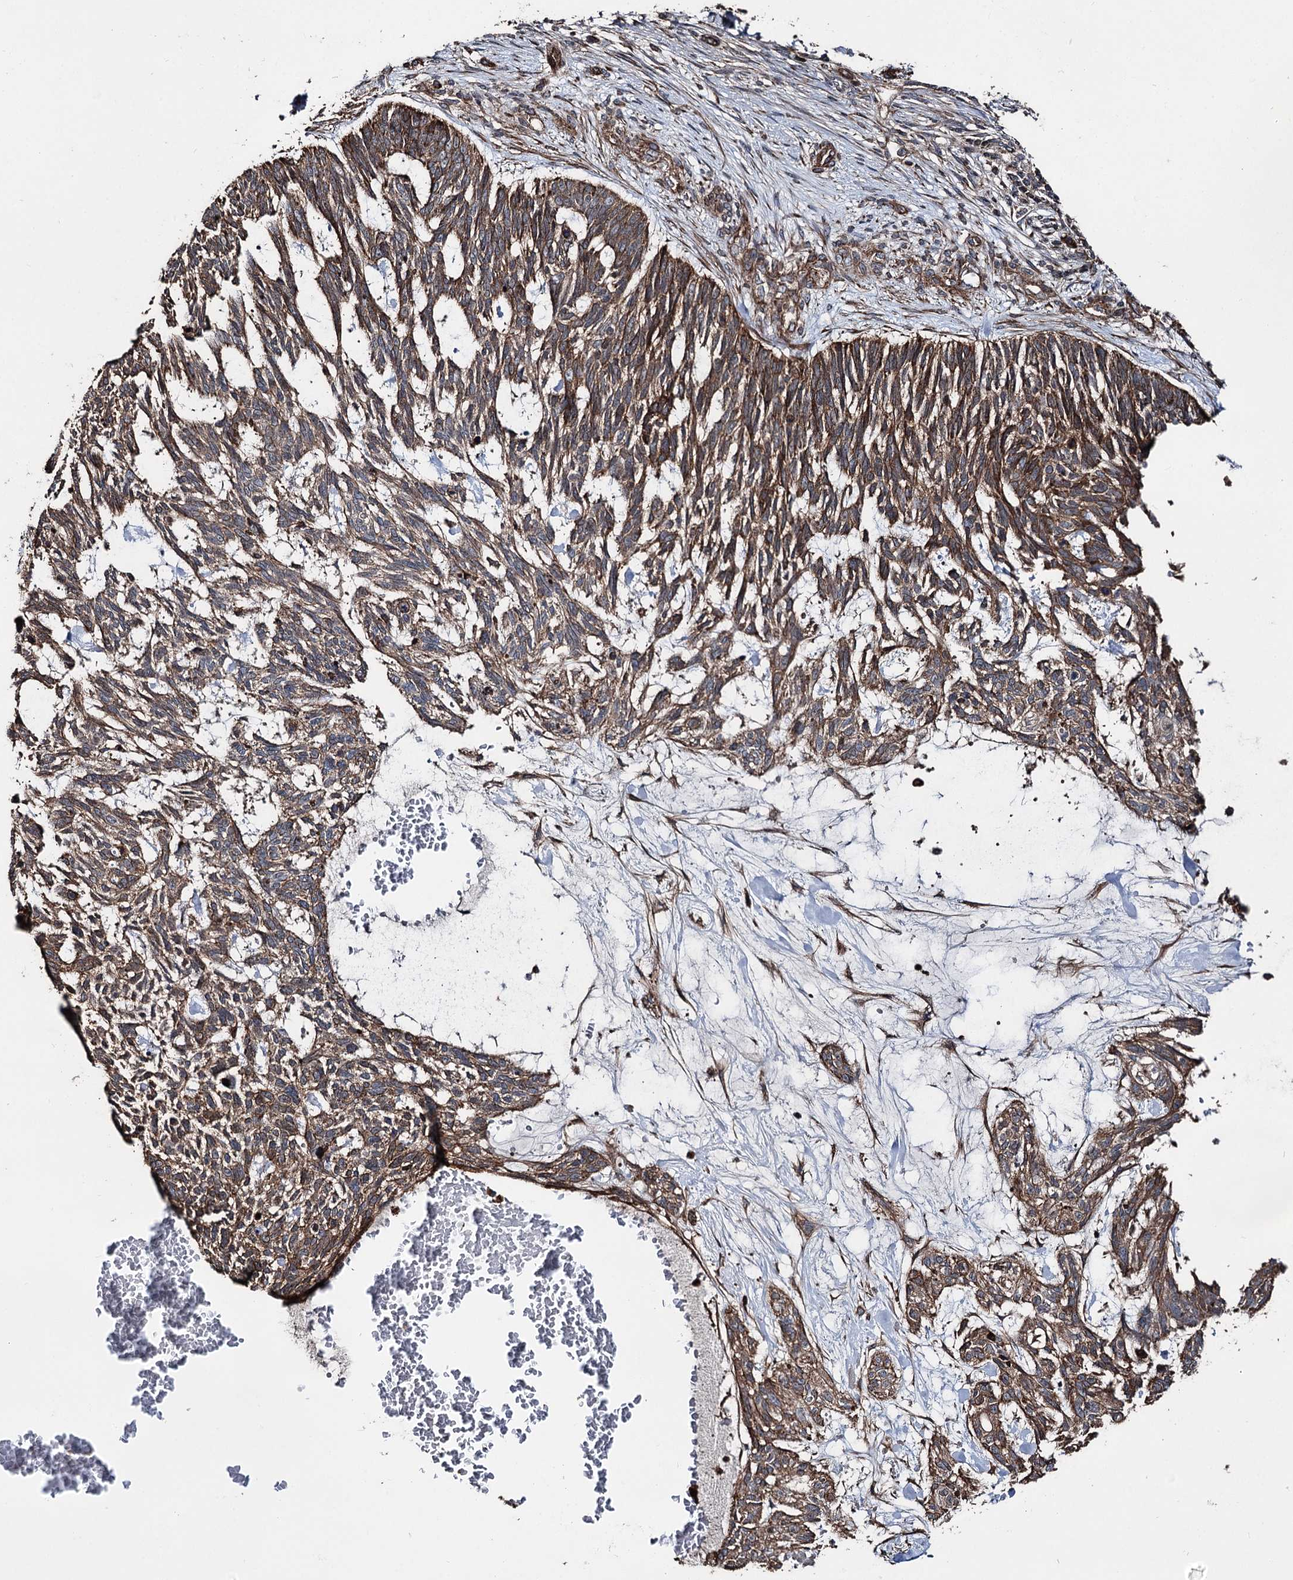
{"staining": {"intensity": "moderate", "quantity": ">75%", "location": "cytoplasmic/membranous"}, "tissue": "skin cancer", "cell_type": "Tumor cells", "image_type": "cancer", "snomed": [{"axis": "morphology", "description": "Basal cell carcinoma"}, {"axis": "topography", "description": "Skin"}], "caption": "Protein expression analysis of human basal cell carcinoma (skin) reveals moderate cytoplasmic/membranous positivity in about >75% of tumor cells. The staining was performed using DAB to visualize the protein expression in brown, while the nuclei were stained in blue with hematoxylin (Magnification: 20x).", "gene": "ITFG2", "patient": {"sex": "male", "age": 88}}